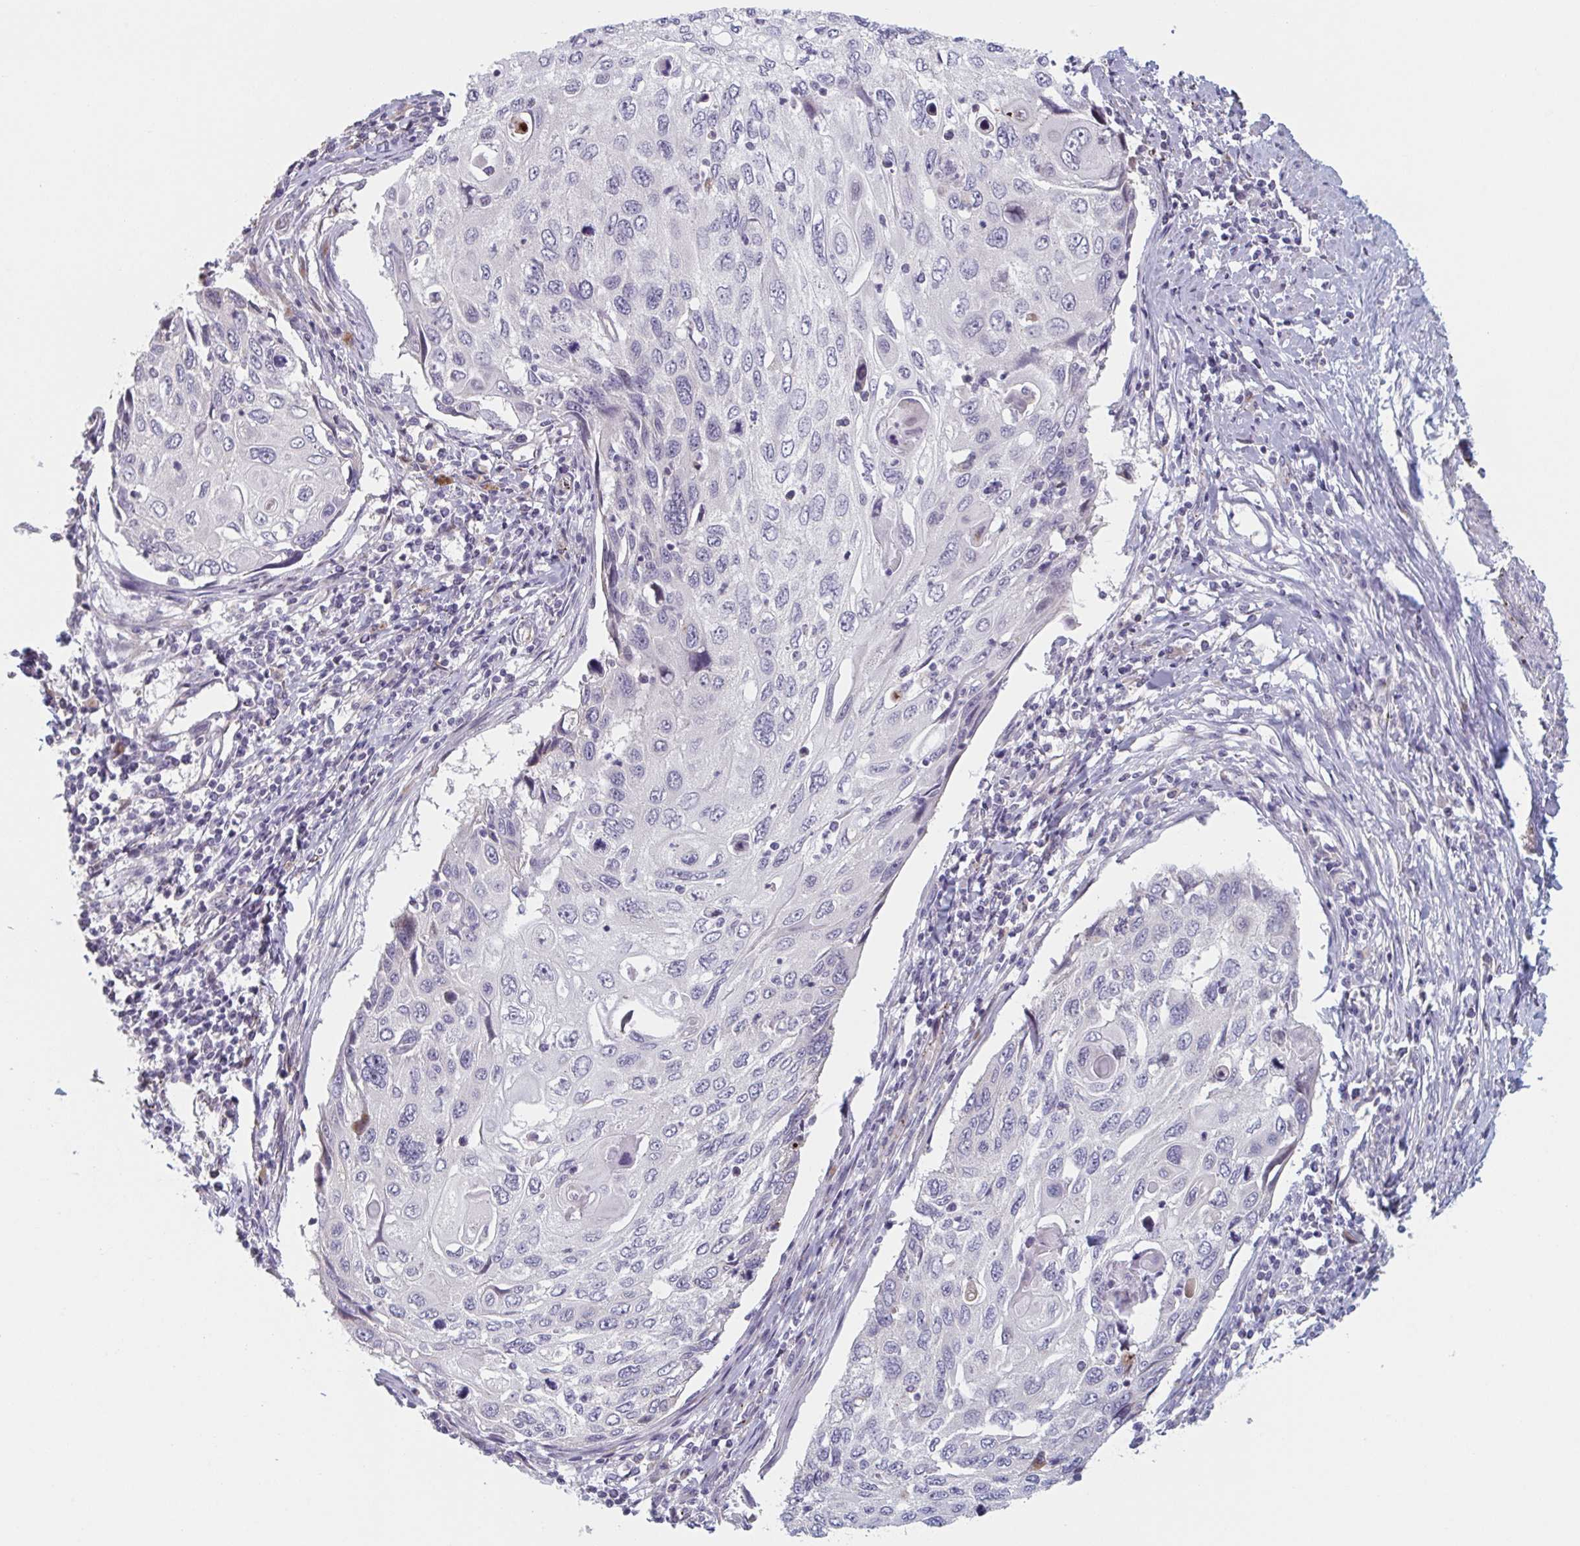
{"staining": {"intensity": "negative", "quantity": "none", "location": "none"}, "tissue": "cervical cancer", "cell_type": "Tumor cells", "image_type": "cancer", "snomed": [{"axis": "morphology", "description": "Squamous cell carcinoma, NOS"}, {"axis": "topography", "description": "Cervix"}], "caption": "Photomicrograph shows no protein positivity in tumor cells of cervical cancer (squamous cell carcinoma) tissue. (DAB IHC visualized using brightfield microscopy, high magnification).", "gene": "TNFSF10", "patient": {"sex": "female", "age": 70}}